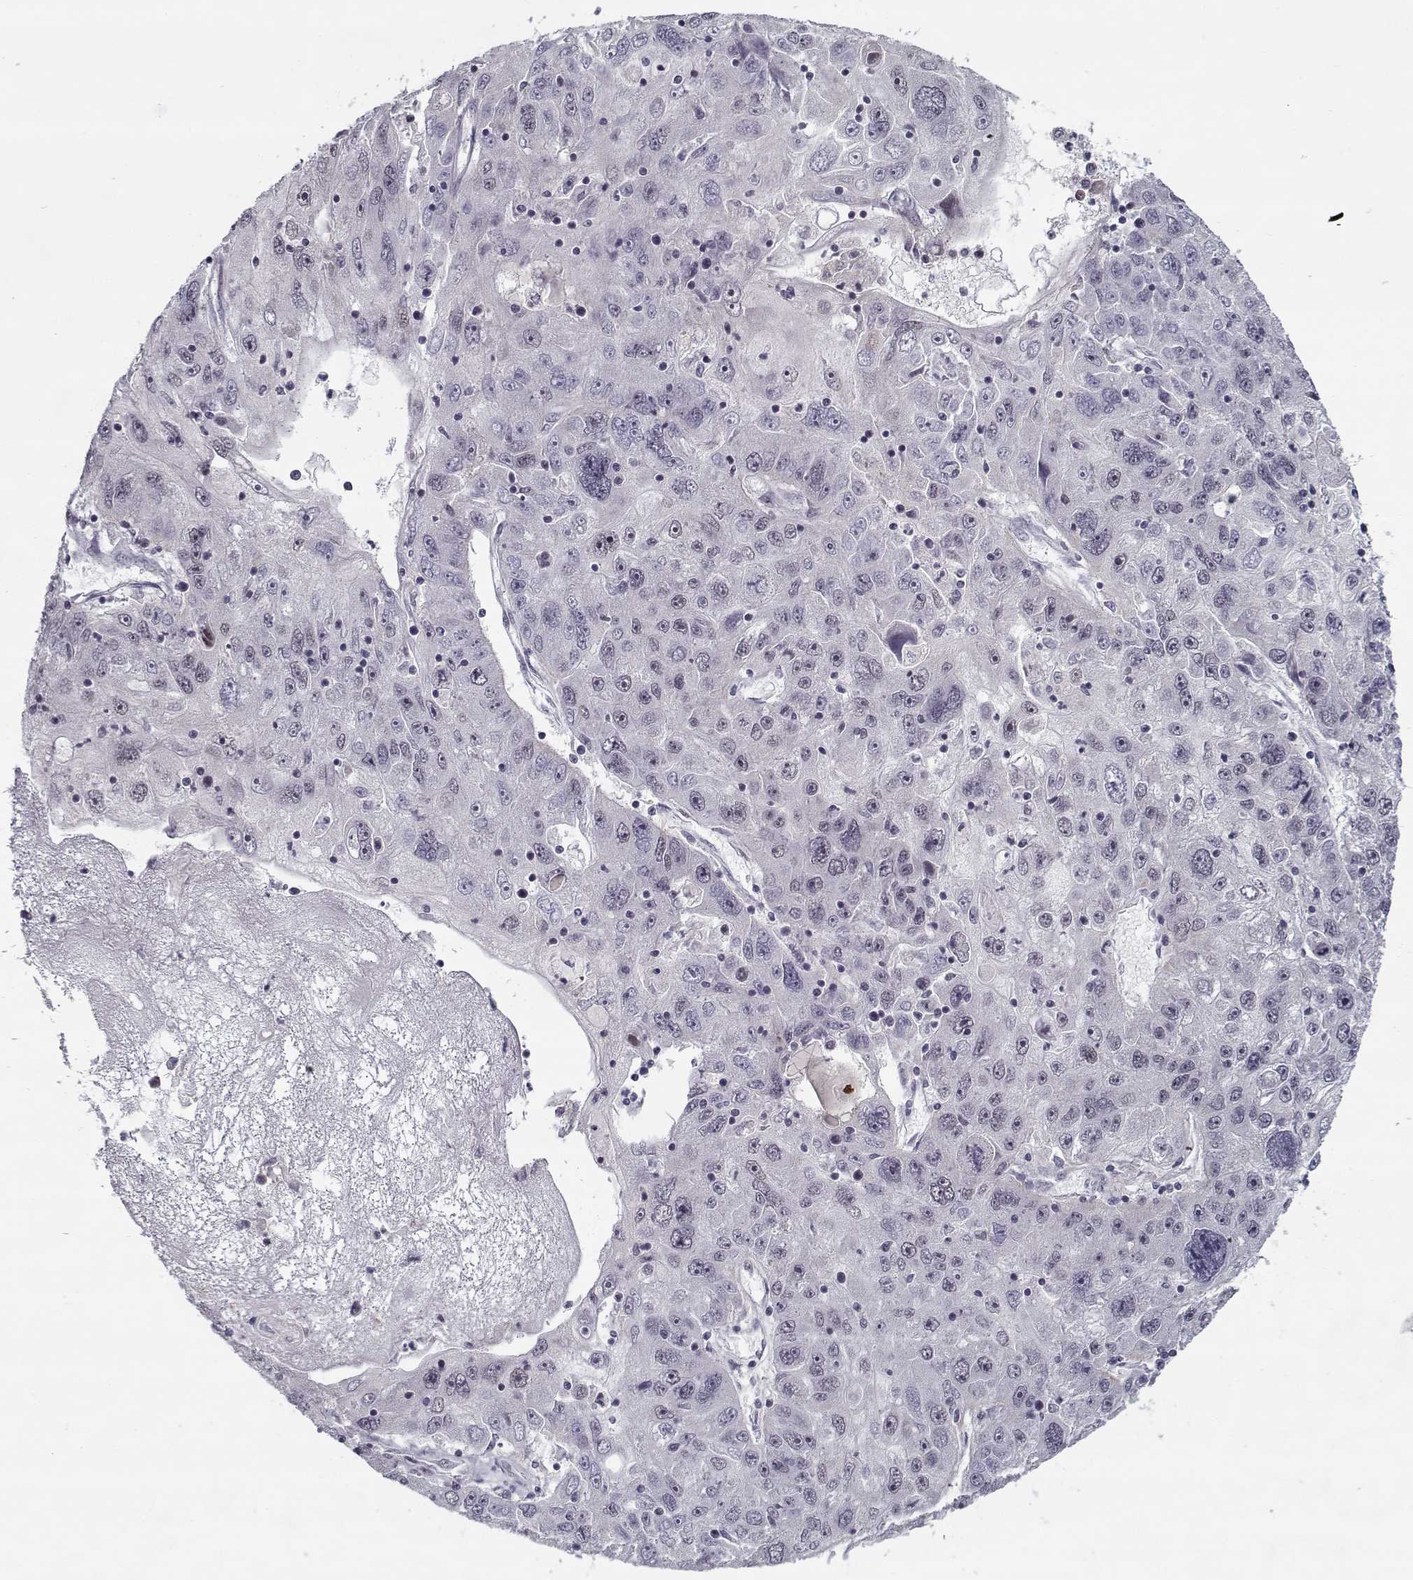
{"staining": {"intensity": "negative", "quantity": "none", "location": "none"}, "tissue": "stomach cancer", "cell_type": "Tumor cells", "image_type": "cancer", "snomed": [{"axis": "morphology", "description": "Adenocarcinoma, NOS"}, {"axis": "topography", "description": "Stomach"}], "caption": "Stomach cancer was stained to show a protein in brown. There is no significant expression in tumor cells. (Immunohistochemistry, brightfield microscopy, high magnification).", "gene": "TESPA1", "patient": {"sex": "male", "age": 56}}